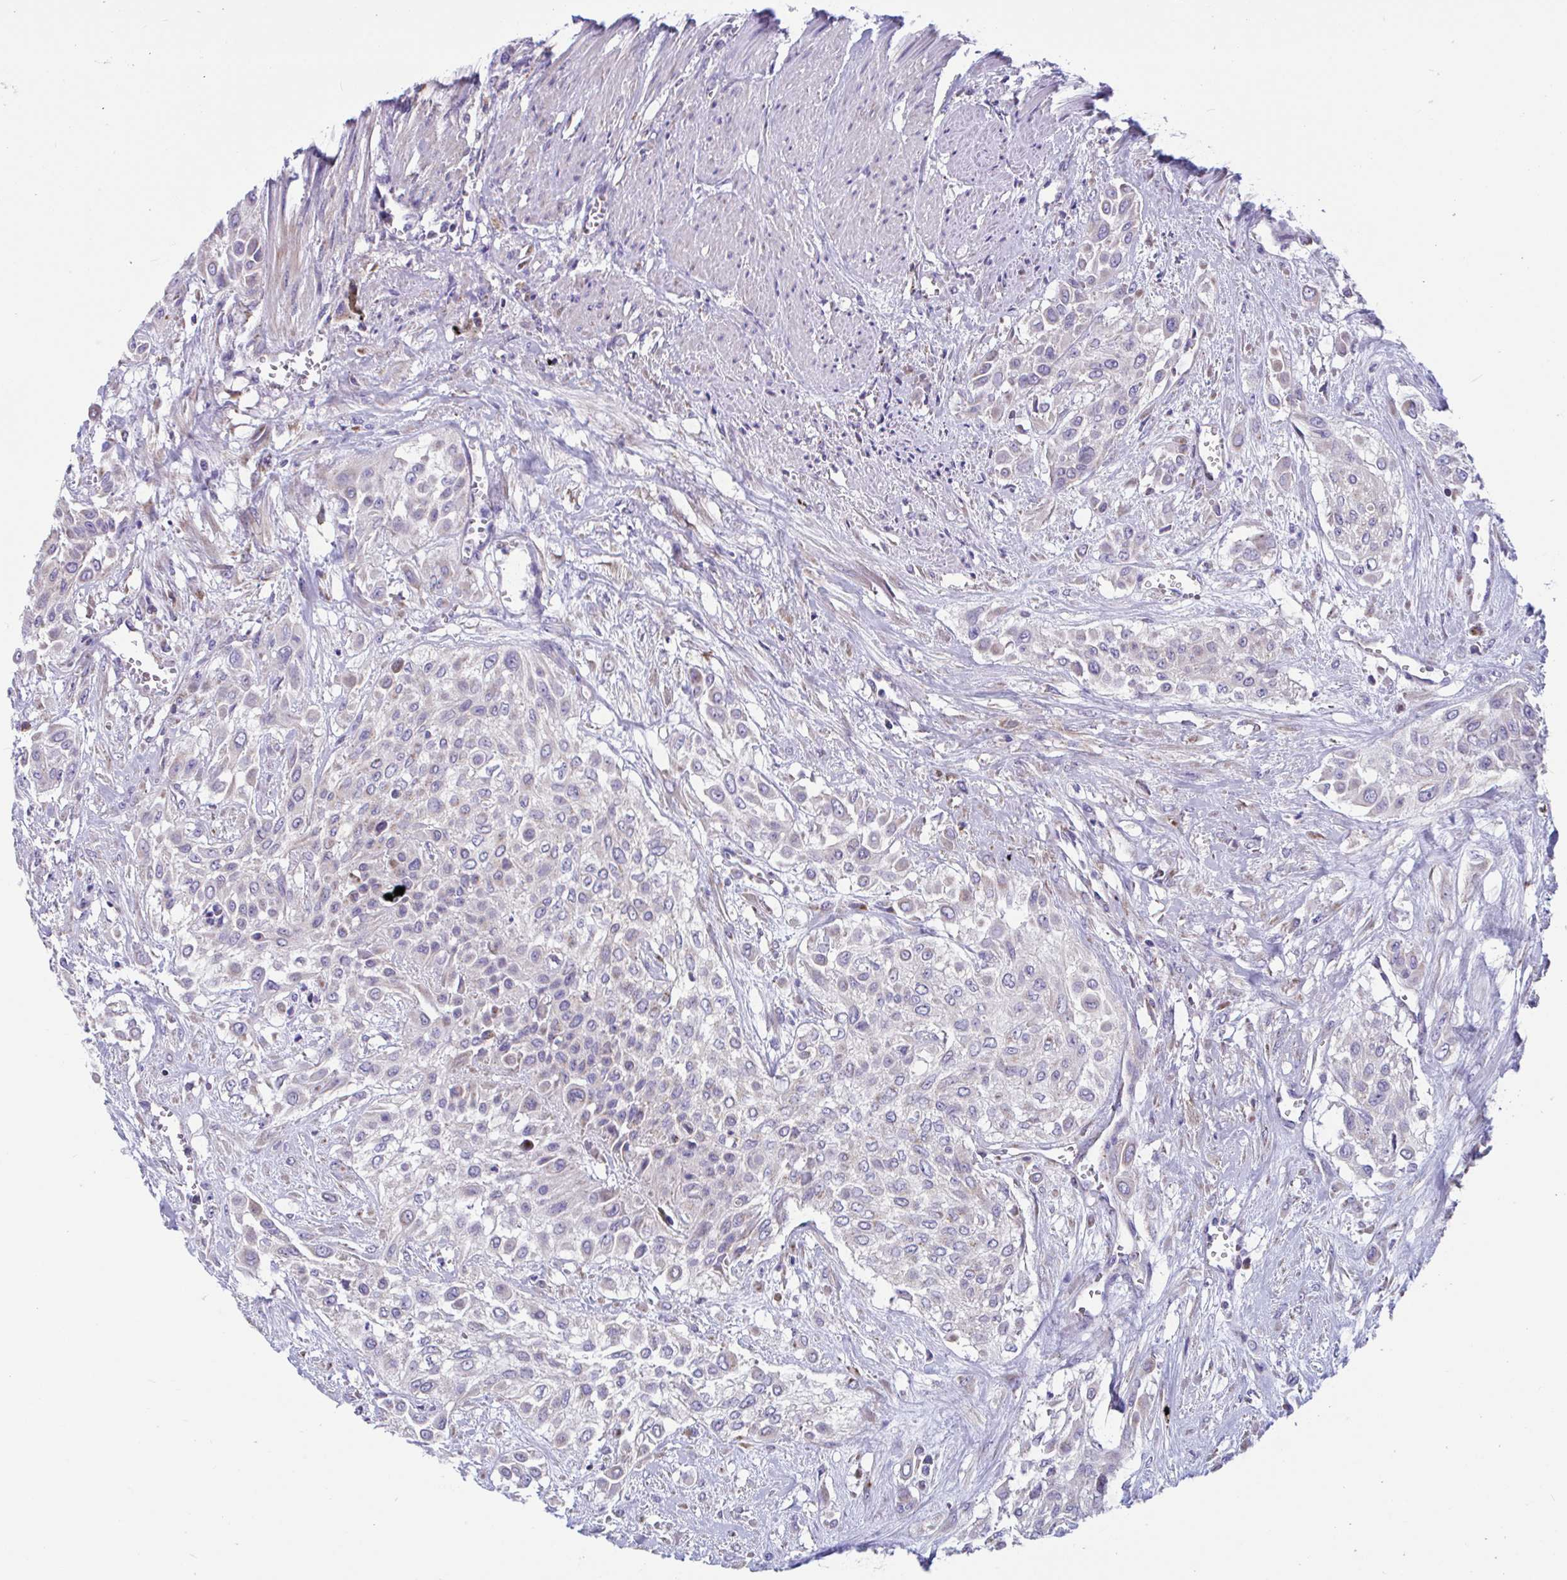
{"staining": {"intensity": "weak", "quantity": "<25%", "location": "cytoplasmic/membranous"}, "tissue": "urothelial cancer", "cell_type": "Tumor cells", "image_type": "cancer", "snomed": [{"axis": "morphology", "description": "Urothelial carcinoma, High grade"}, {"axis": "topography", "description": "Urinary bladder"}], "caption": "Urothelial cancer was stained to show a protein in brown. There is no significant positivity in tumor cells.", "gene": "OR13A1", "patient": {"sex": "male", "age": 57}}